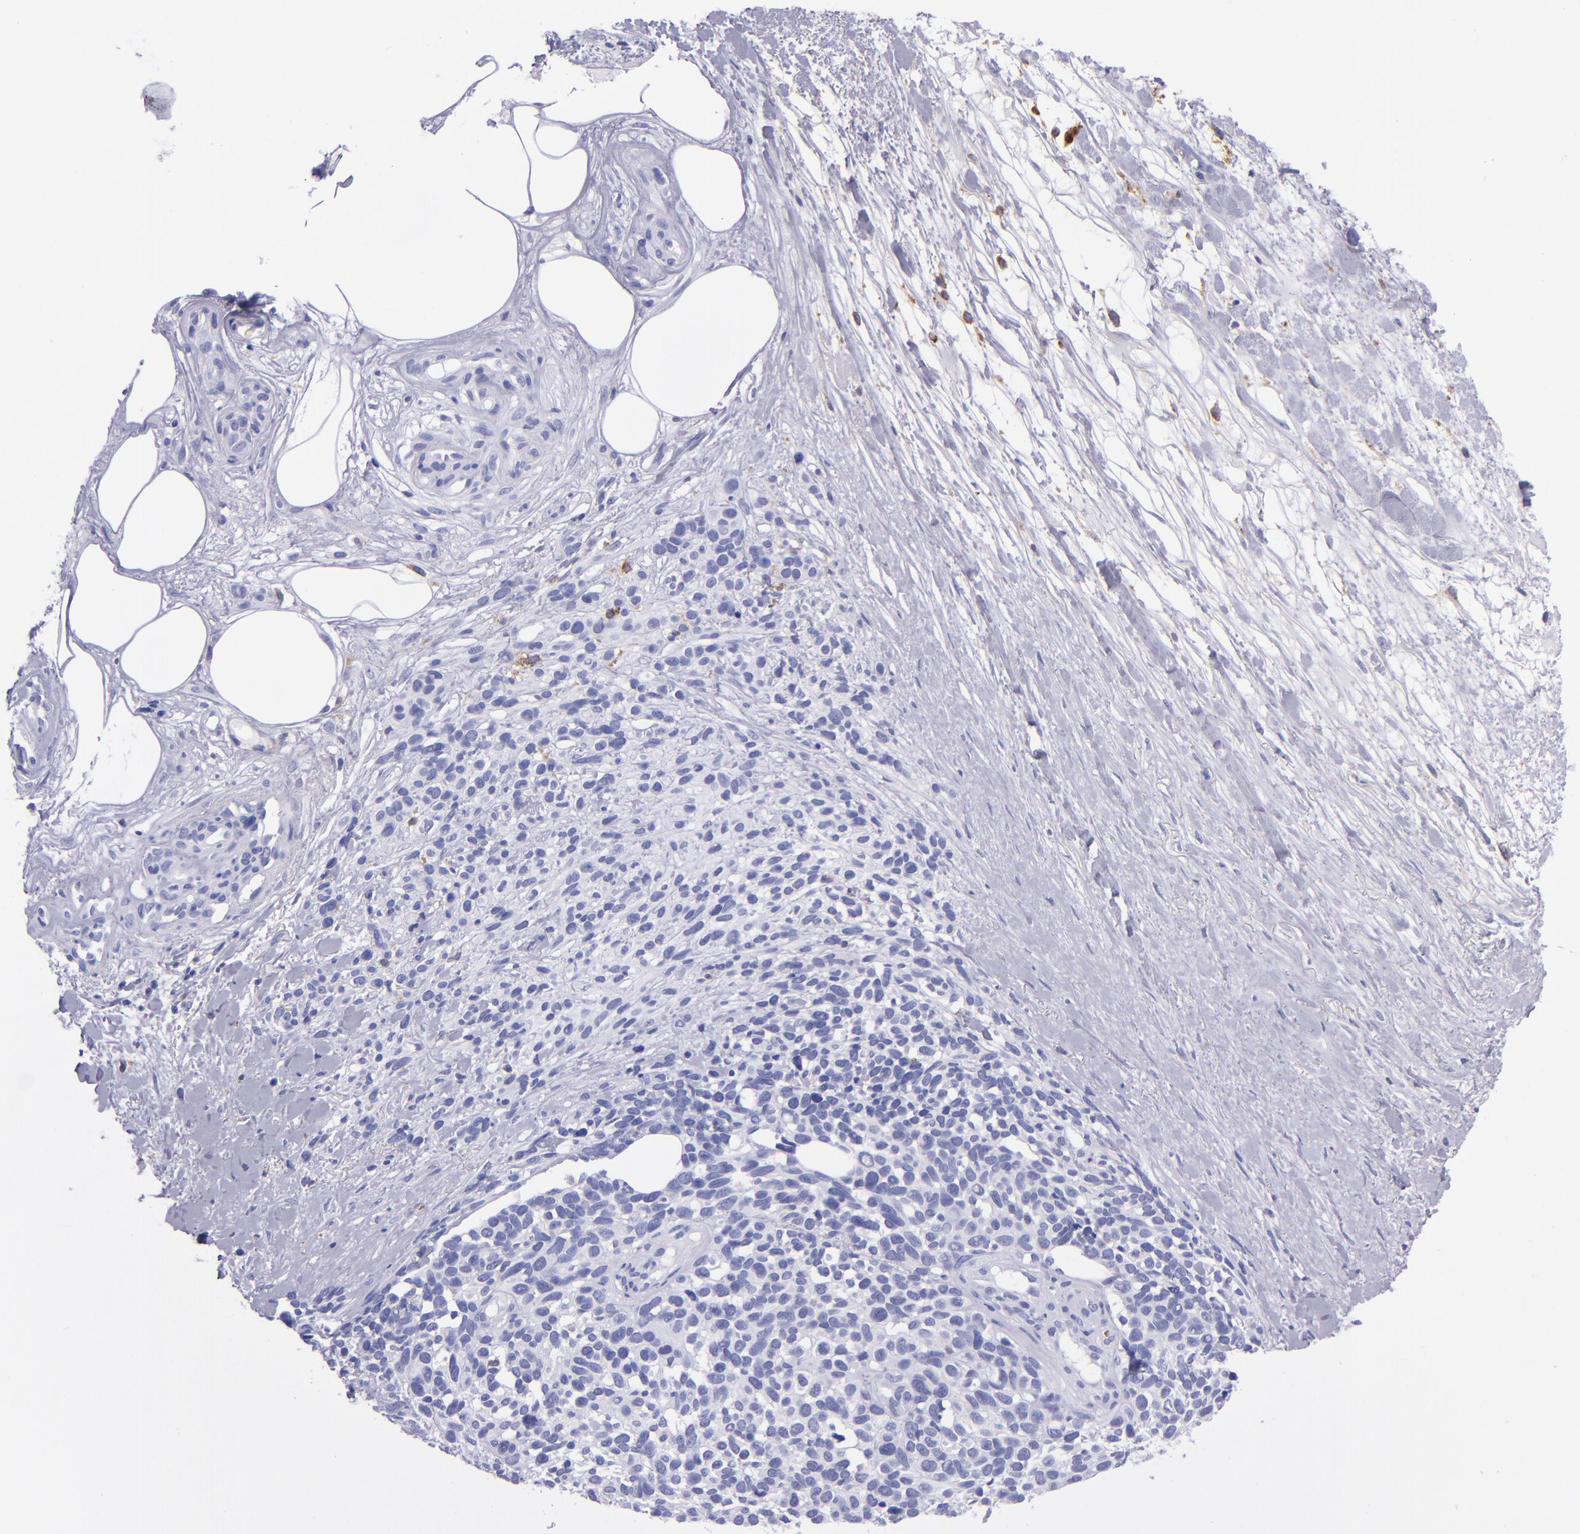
{"staining": {"intensity": "negative", "quantity": "none", "location": "none"}, "tissue": "melanoma", "cell_type": "Tumor cells", "image_type": "cancer", "snomed": [{"axis": "morphology", "description": "Malignant melanoma, NOS"}, {"axis": "topography", "description": "Skin"}], "caption": "Malignant melanoma was stained to show a protein in brown. There is no significant positivity in tumor cells.", "gene": "CR1", "patient": {"sex": "female", "age": 85}}